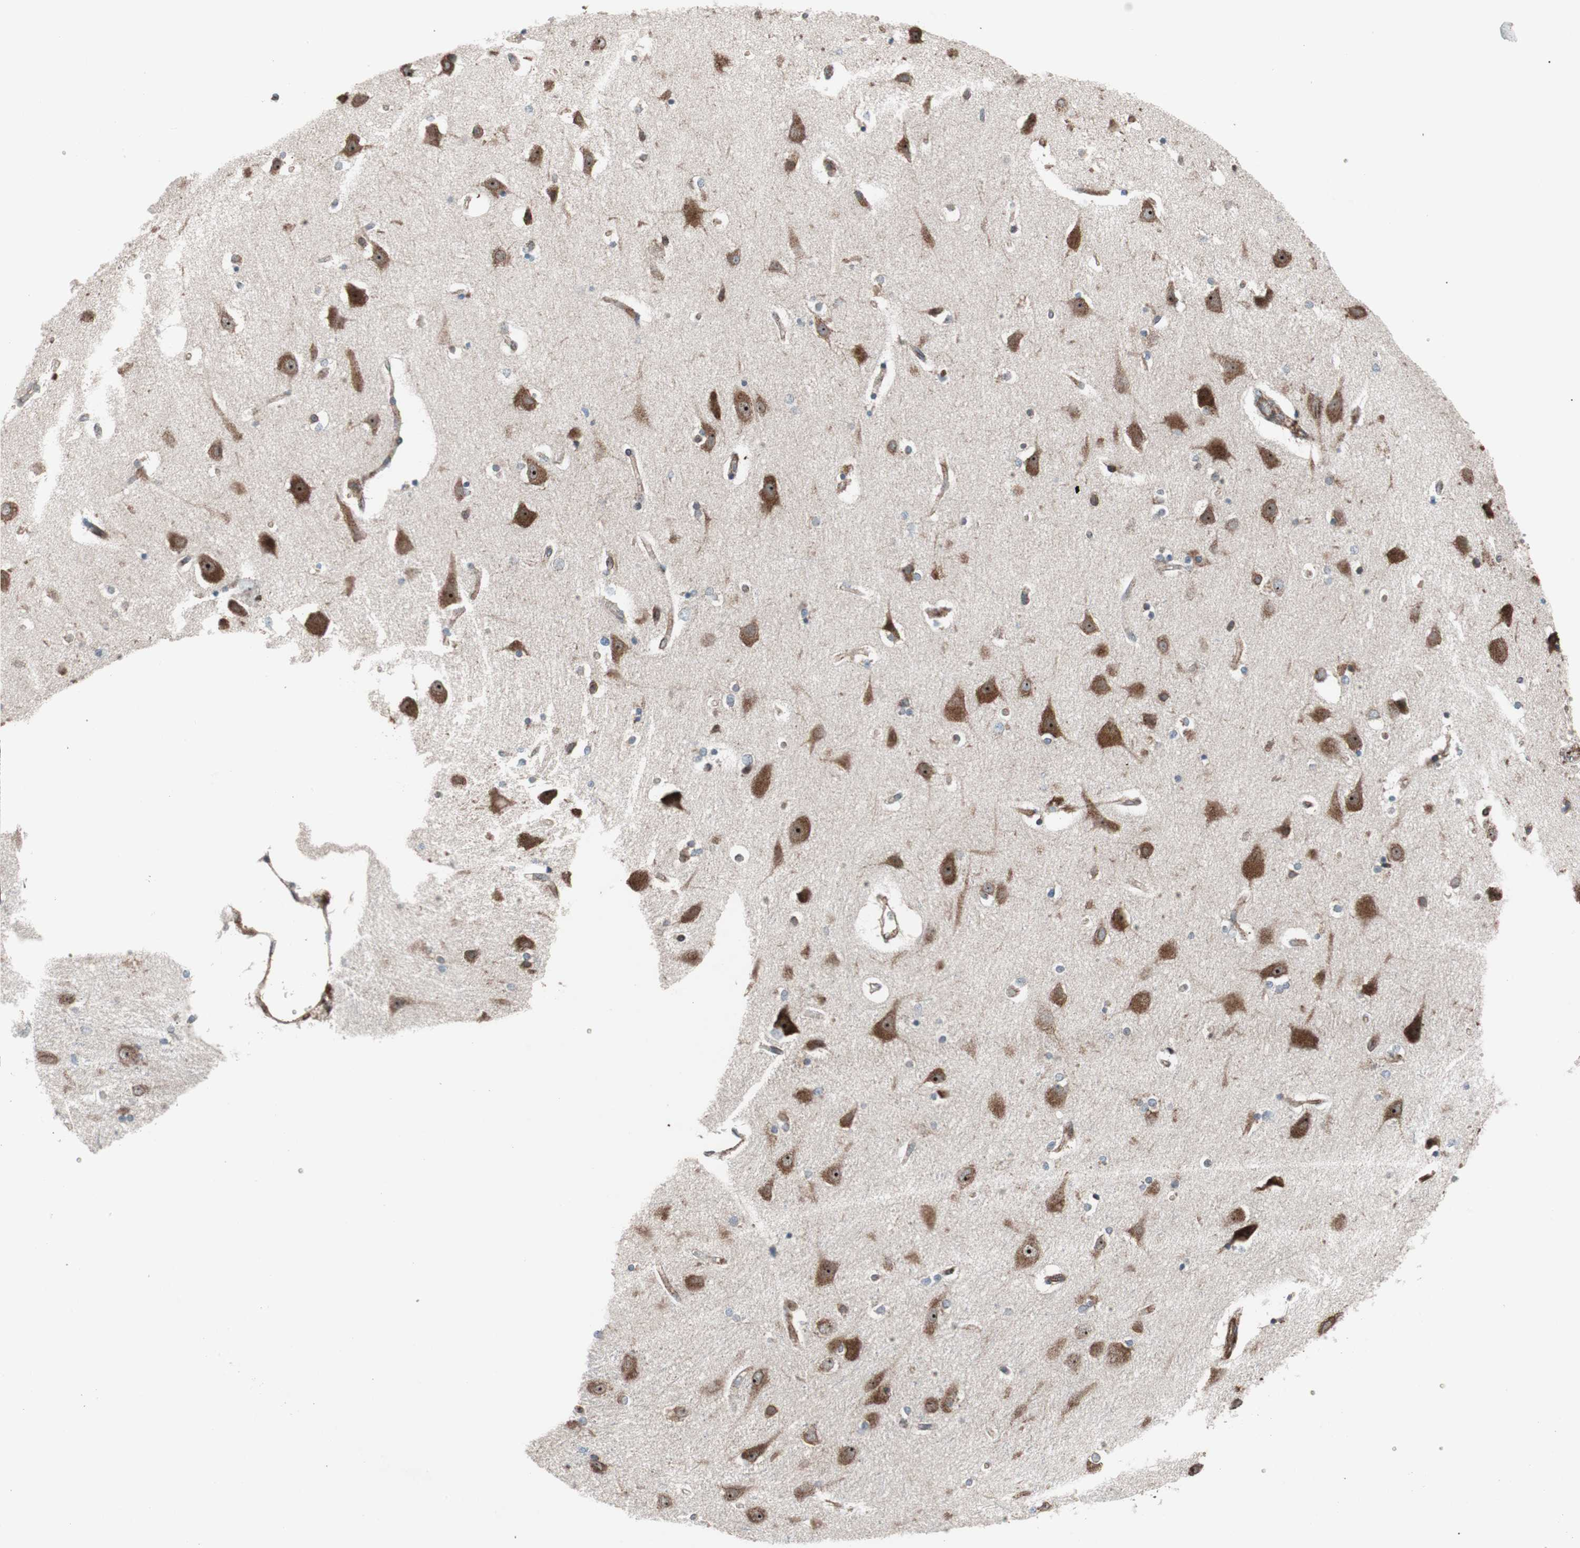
{"staining": {"intensity": "negative", "quantity": "none", "location": "none"}, "tissue": "caudate", "cell_type": "Glial cells", "image_type": "normal", "snomed": [{"axis": "morphology", "description": "Normal tissue, NOS"}, {"axis": "topography", "description": "Lateral ventricle wall"}], "caption": "Immunohistochemistry micrograph of normal human caudate stained for a protein (brown), which reveals no staining in glial cells. (Immunohistochemistry (ihc), brightfield microscopy, high magnification).", "gene": "CCL14", "patient": {"sex": "female", "age": 54}}